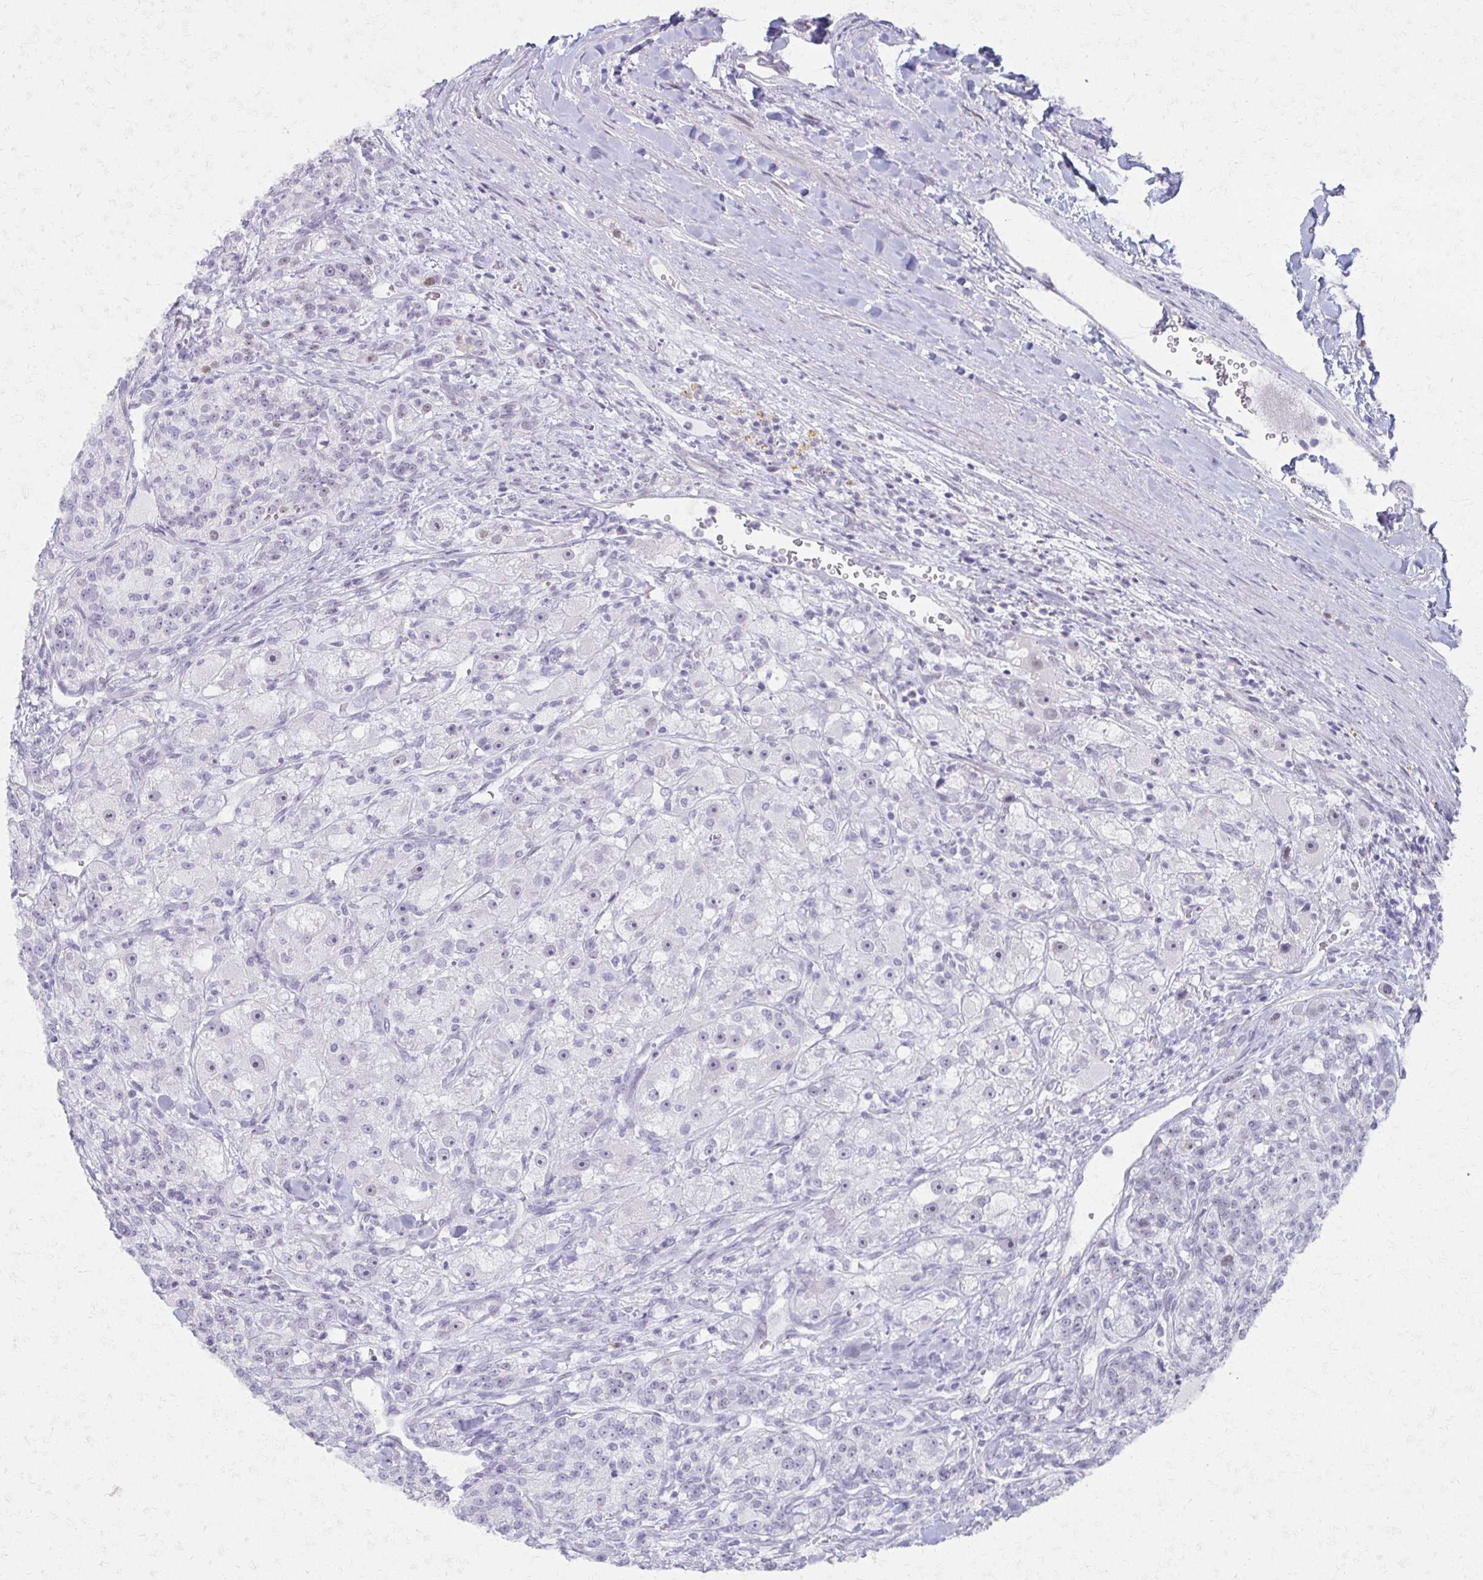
{"staining": {"intensity": "negative", "quantity": "none", "location": "none"}, "tissue": "renal cancer", "cell_type": "Tumor cells", "image_type": "cancer", "snomed": [{"axis": "morphology", "description": "Adenocarcinoma, NOS"}, {"axis": "topography", "description": "Kidney"}], "caption": "Tumor cells show no significant staining in renal cancer.", "gene": "MORC4", "patient": {"sex": "female", "age": 63}}